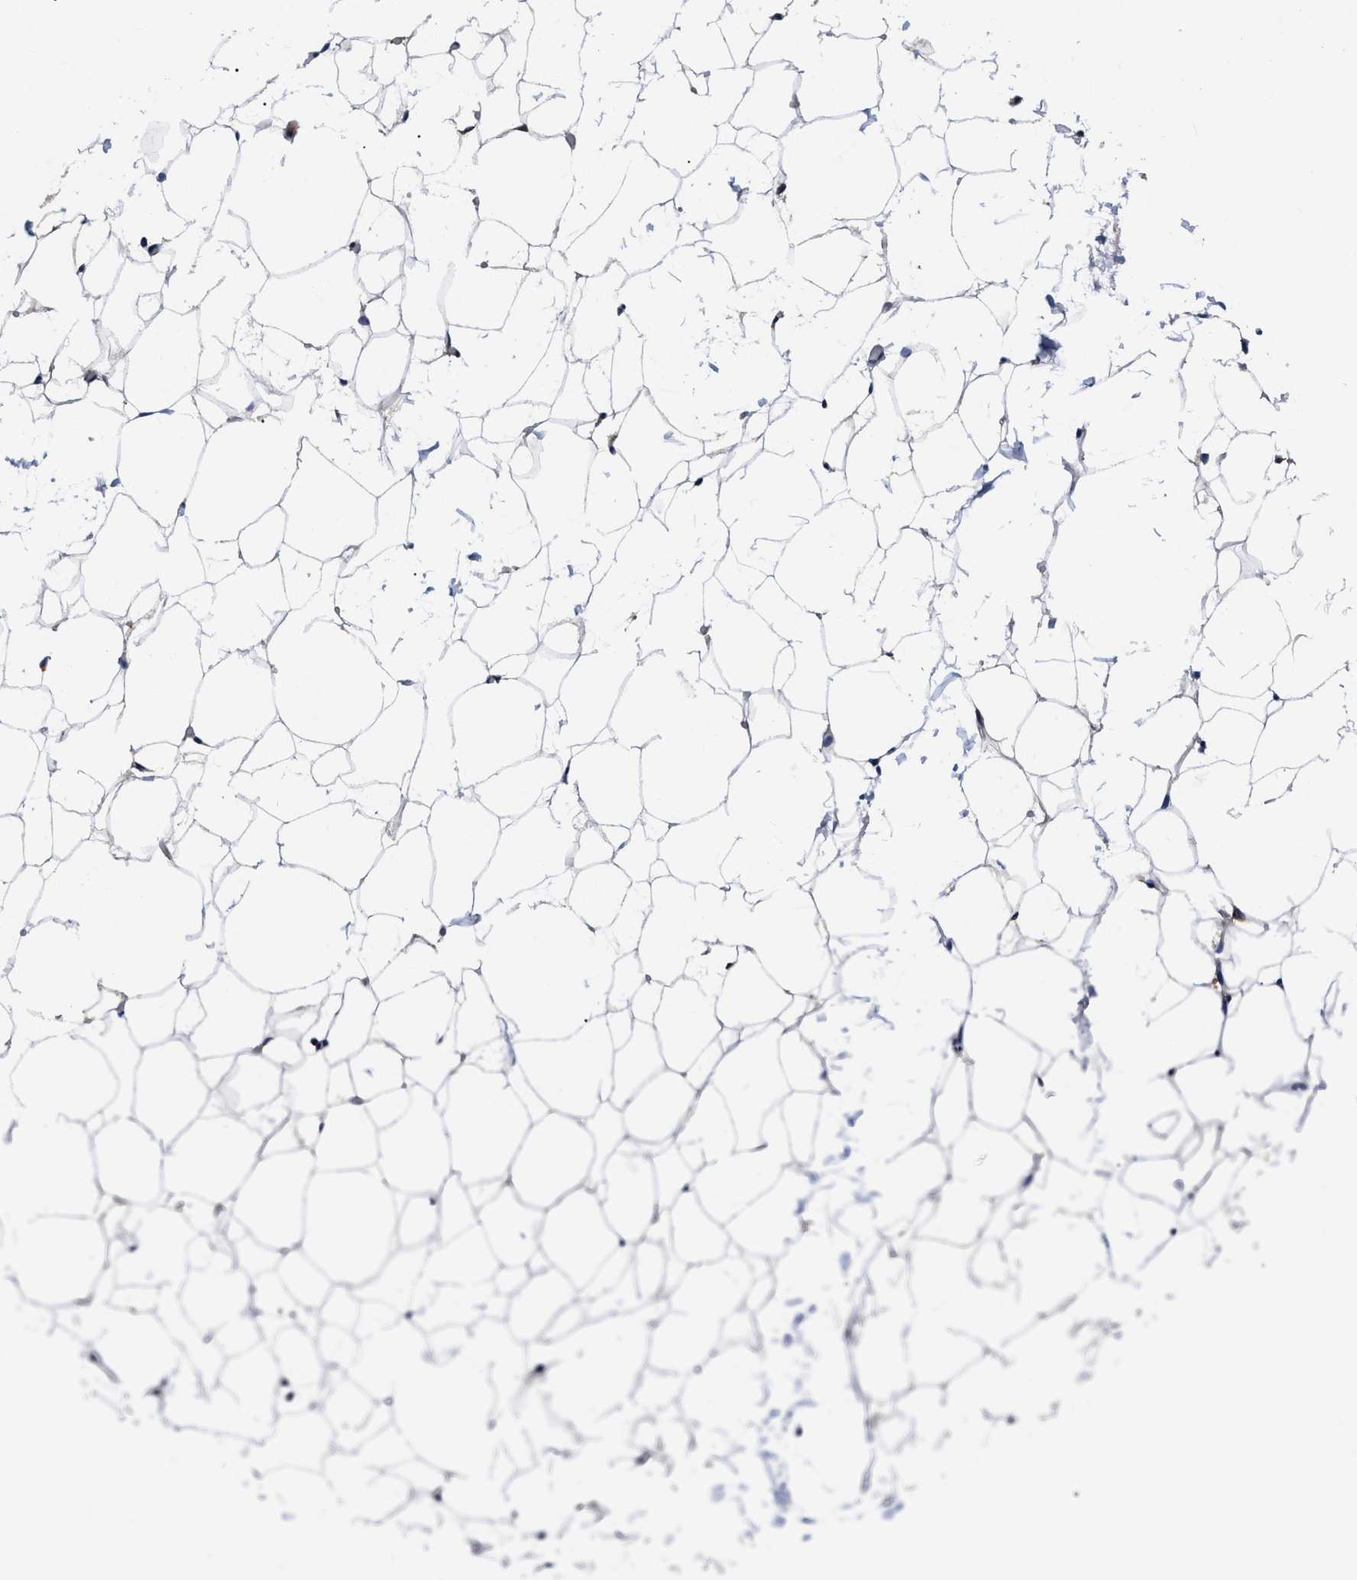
{"staining": {"intensity": "negative", "quantity": "none", "location": "none"}, "tissue": "adipose tissue", "cell_type": "Adipocytes", "image_type": "normal", "snomed": [{"axis": "morphology", "description": "Normal tissue, NOS"}, {"axis": "topography", "description": "Breast"}, {"axis": "topography", "description": "Soft tissue"}], "caption": "The photomicrograph demonstrates no significant positivity in adipocytes of adipose tissue.", "gene": "GET4", "patient": {"sex": "female", "age": 75}}